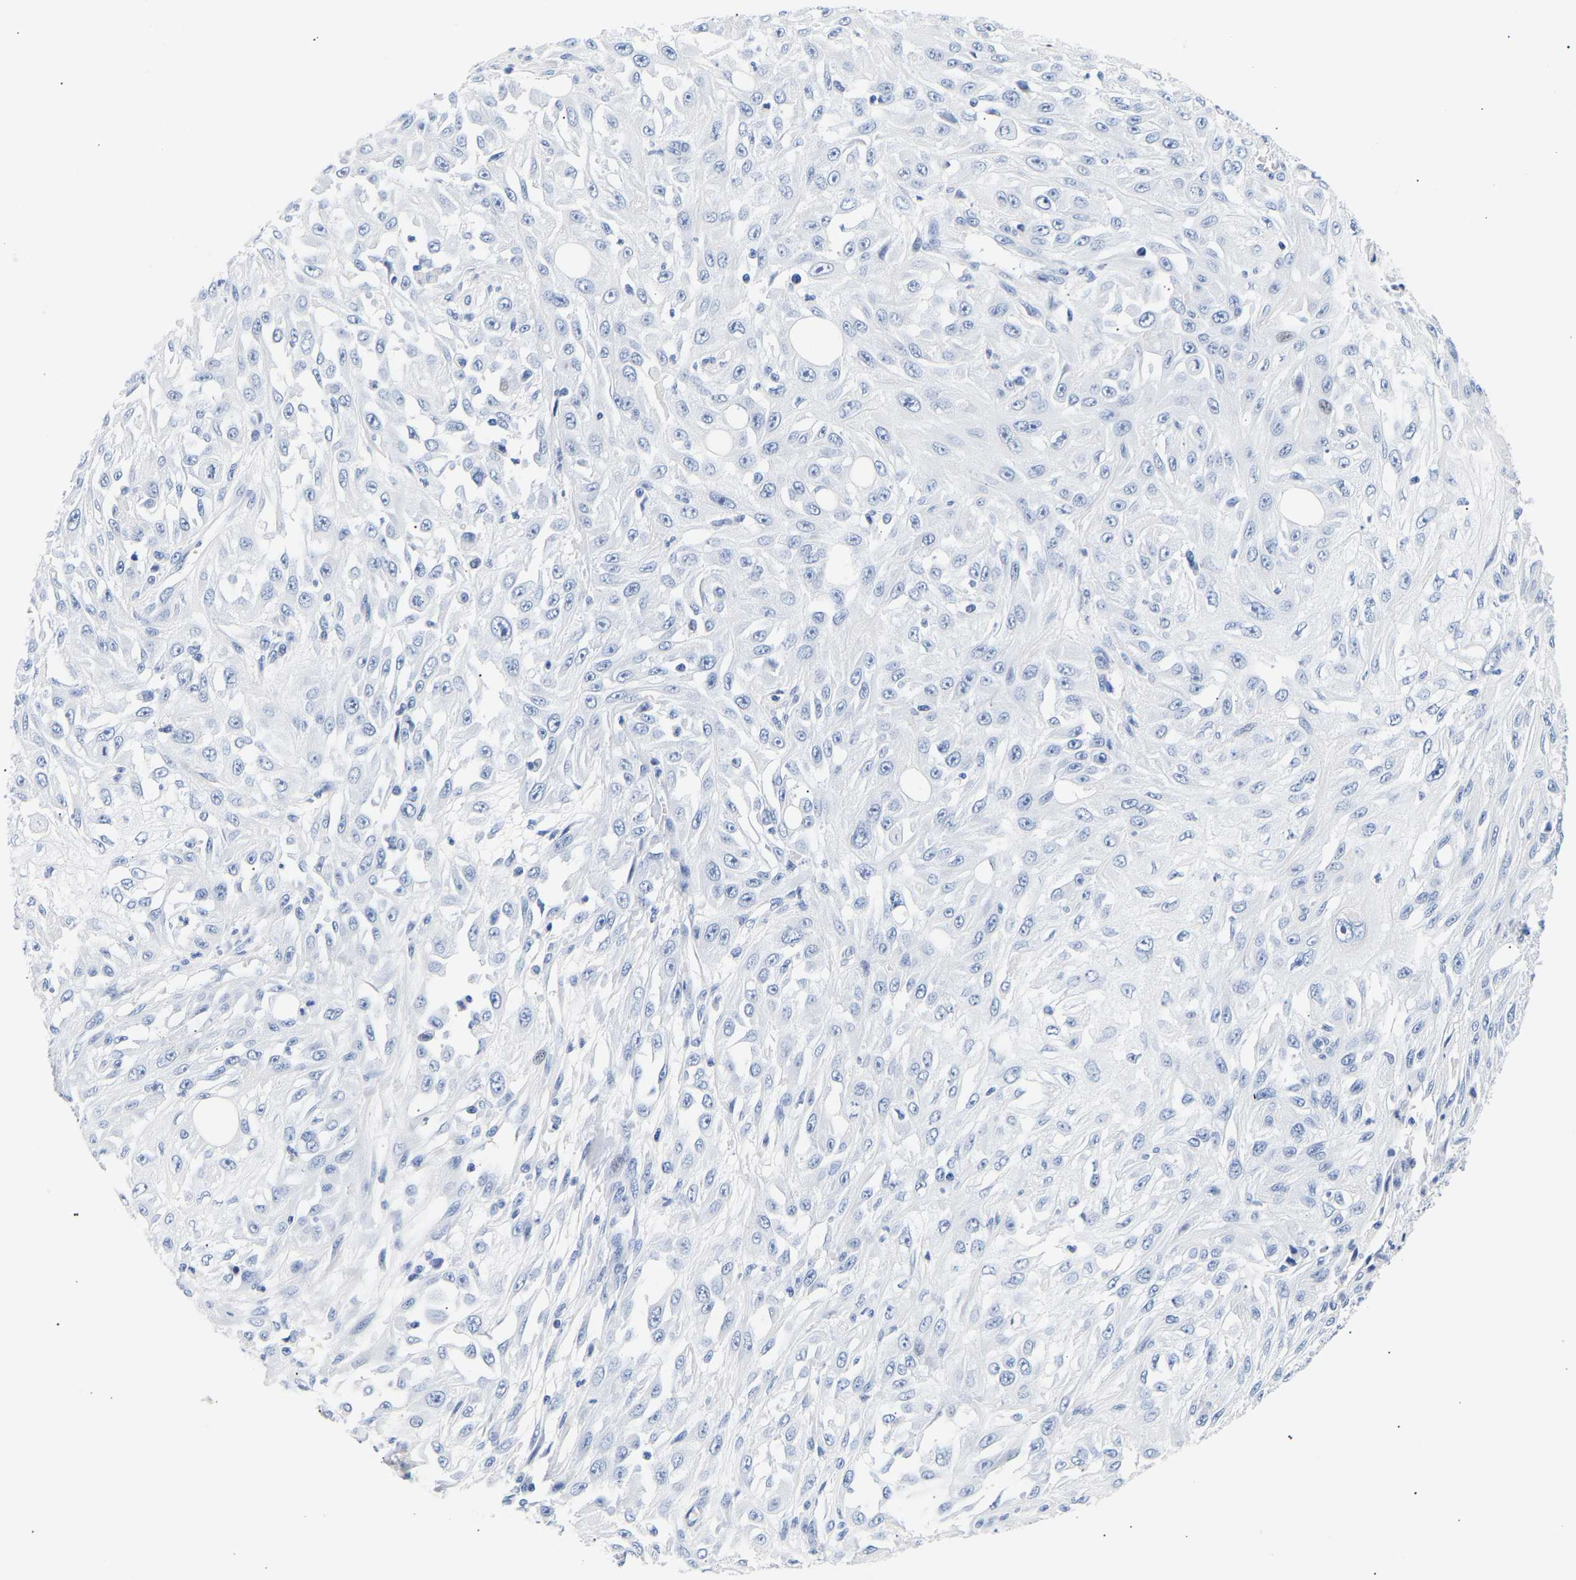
{"staining": {"intensity": "negative", "quantity": "none", "location": "none"}, "tissue": "skin cancer", "cell_type": "Tumor cells", "image_type": "cancer", "snomed": [{"axis": "morphology", "description": "Squamous cell carcinoma, NOS"}, {"axis": "morphology", "description": "Squamous cell carcinoma, metastatic, NOS"}, {"axis": "topography", "description": "Skin"}, {"axis": "topography", "description": "Lymph node"}], "caption": "IHC of human skin cancer demonstrates no staining in tumor cells.", "gene": "SPINK2", "patient": {"sex": "male", "age": 75}}